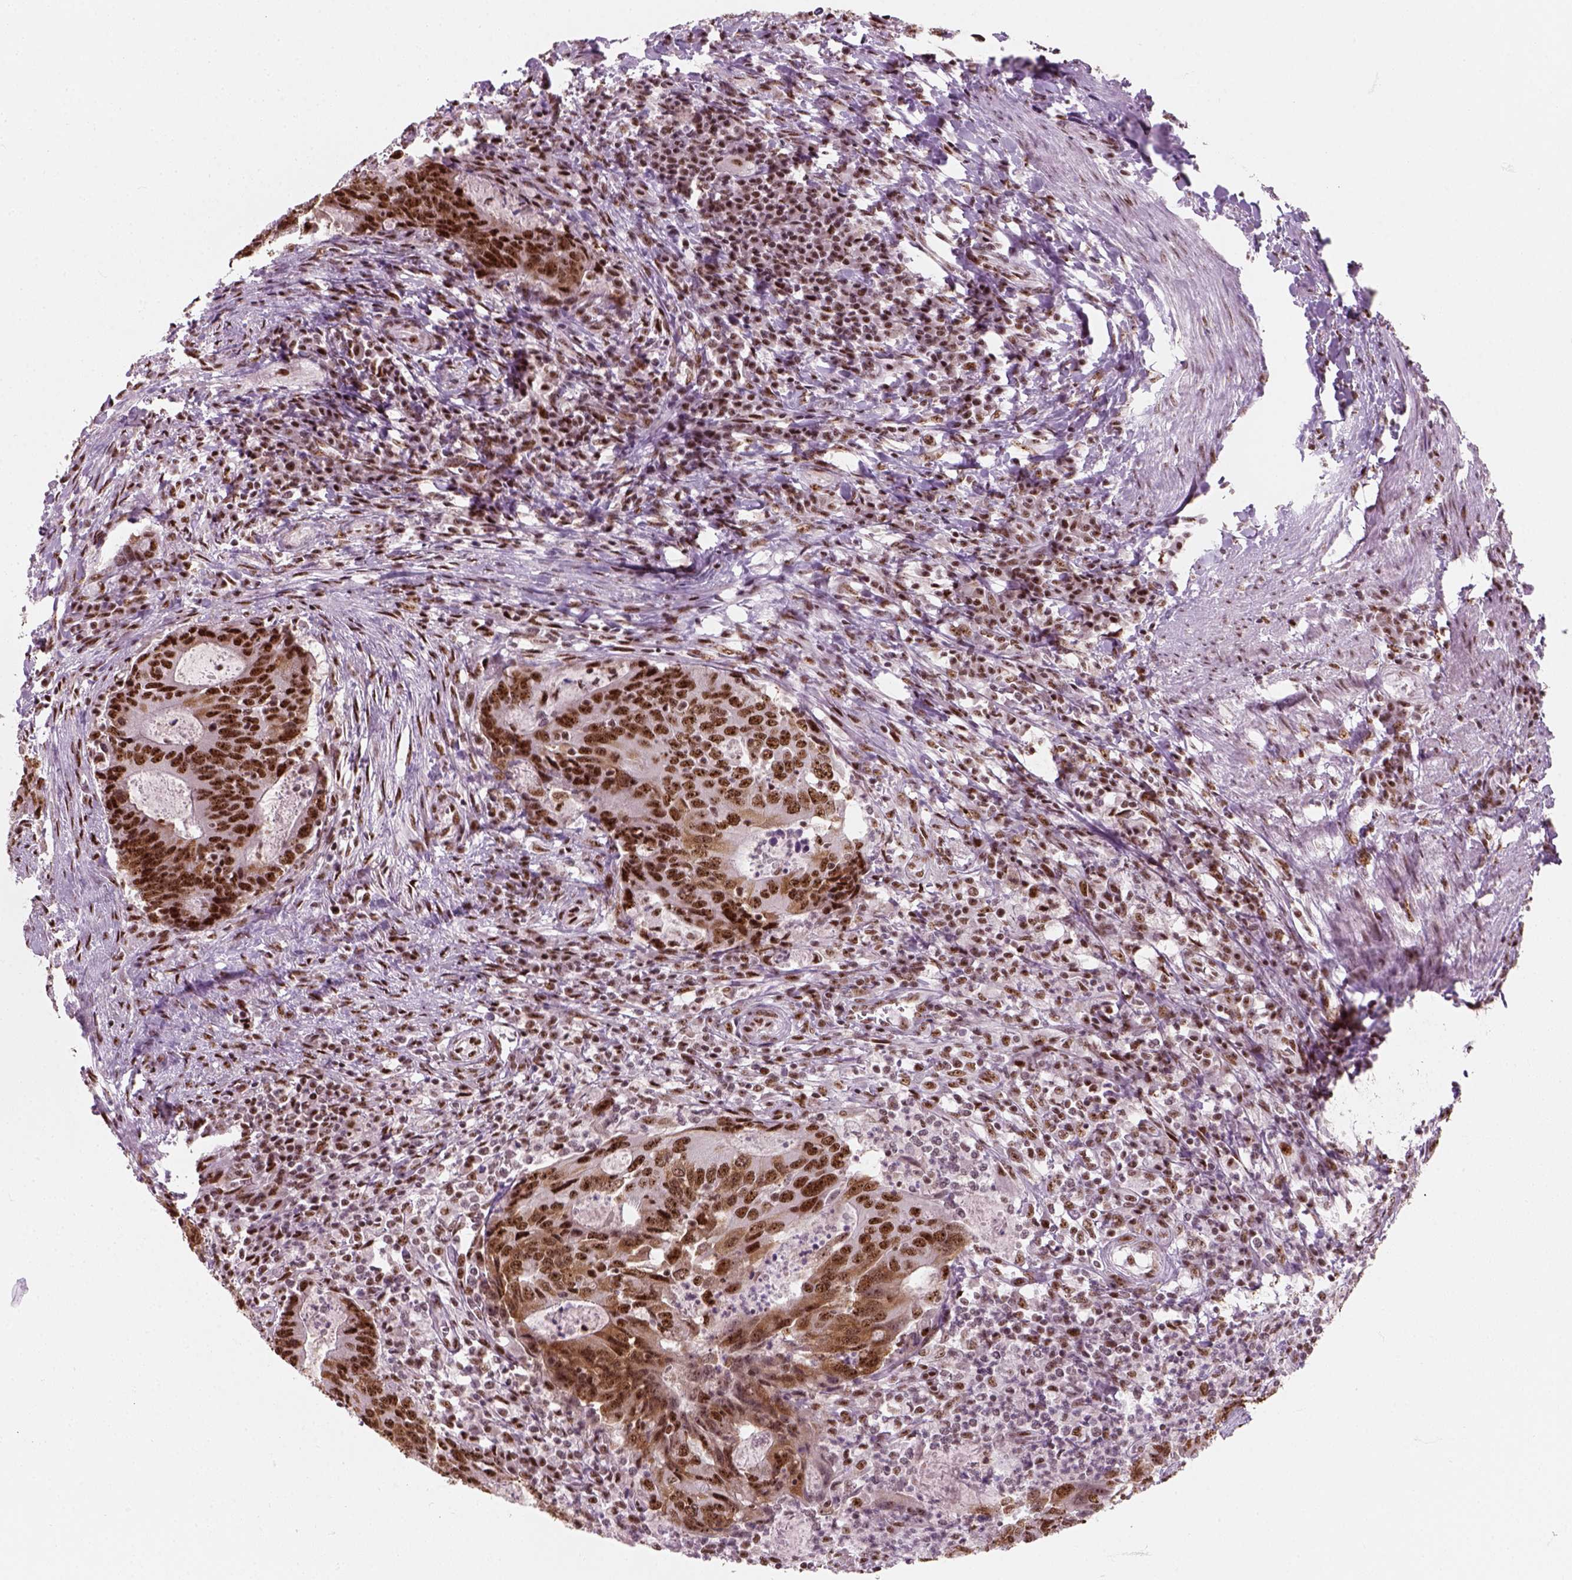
{"staining": {"intensity": "strong", "quantity": ">75%", "location": "nuclear"}, "tissue": "colorectal cancer", "cell_type": "Tumor cells", "image_type": "cancer", "snomed": [{"axis": "morphology", "description": "Adenocarcinoma, NOS"}, {"axis": "topography", "description": "Colon"}], "caption": "Immunohistochemical staining of human colorectal cancer reveals high levels of strong nuclear positivity in approximately >75% of tumor cells.", "gene": "GTF2F1", "patient": {"sex": "male", "age": 67}}